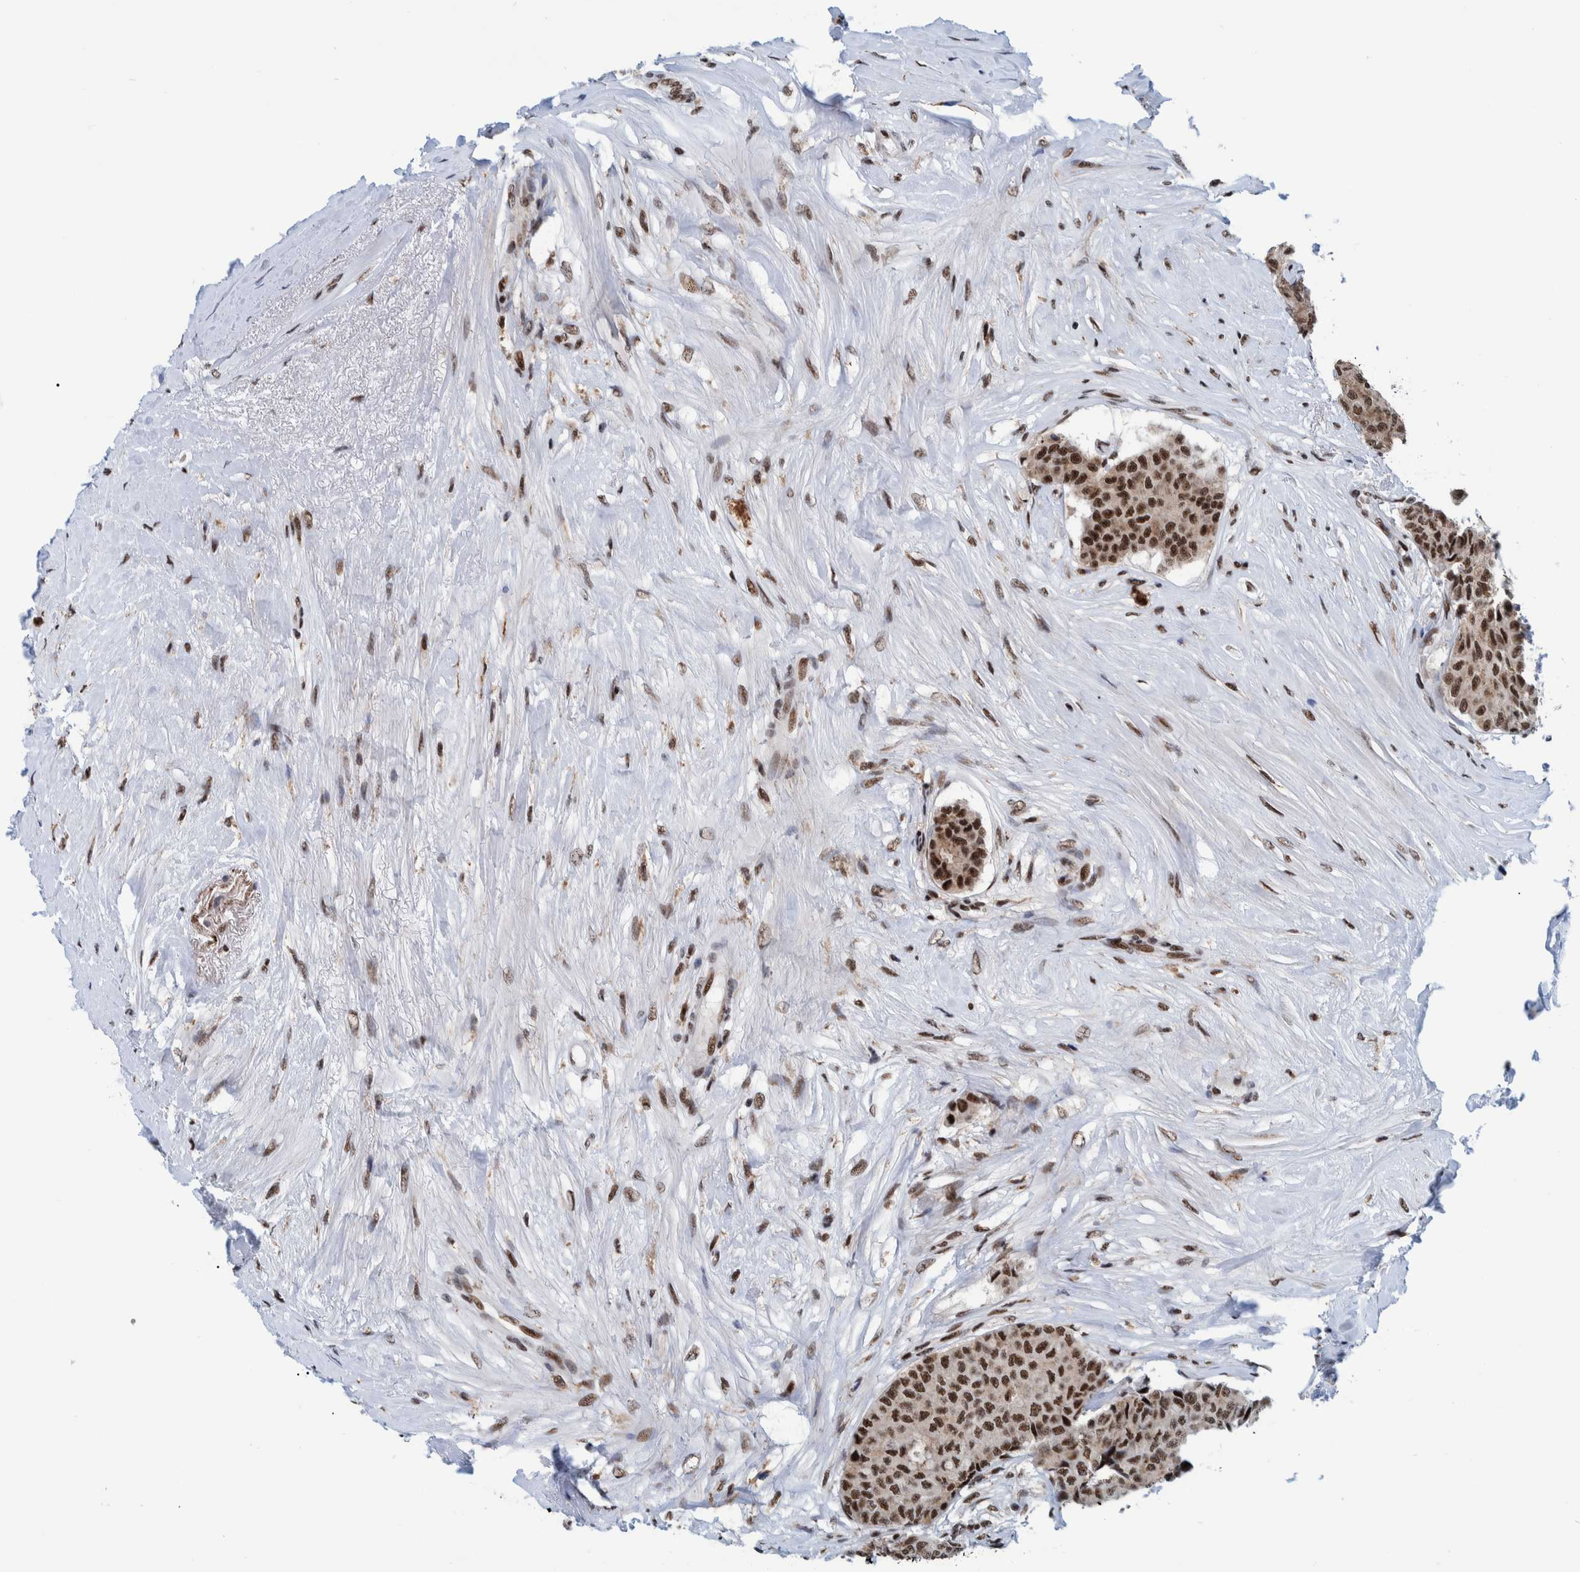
{"staining": {"intensity": "strong", "quantity": ">75%", "location": "nuclear"}, "tissue": "breast cancer", "cell_type": "Tumor cells", "image_type": "cancer", "snomed": [{"axis": "morphology", "description": "Duct carcinoma"}, {"axis": "topography", "description": "Breast"}], "caption": "This is an image of IHC staining of breast cancer (intraductal carcinoma), which shows strong positivity in the nuclear of tumor cells.", "gene": "EFTUD2", "patient": {"sex": "female", "age": 75}}